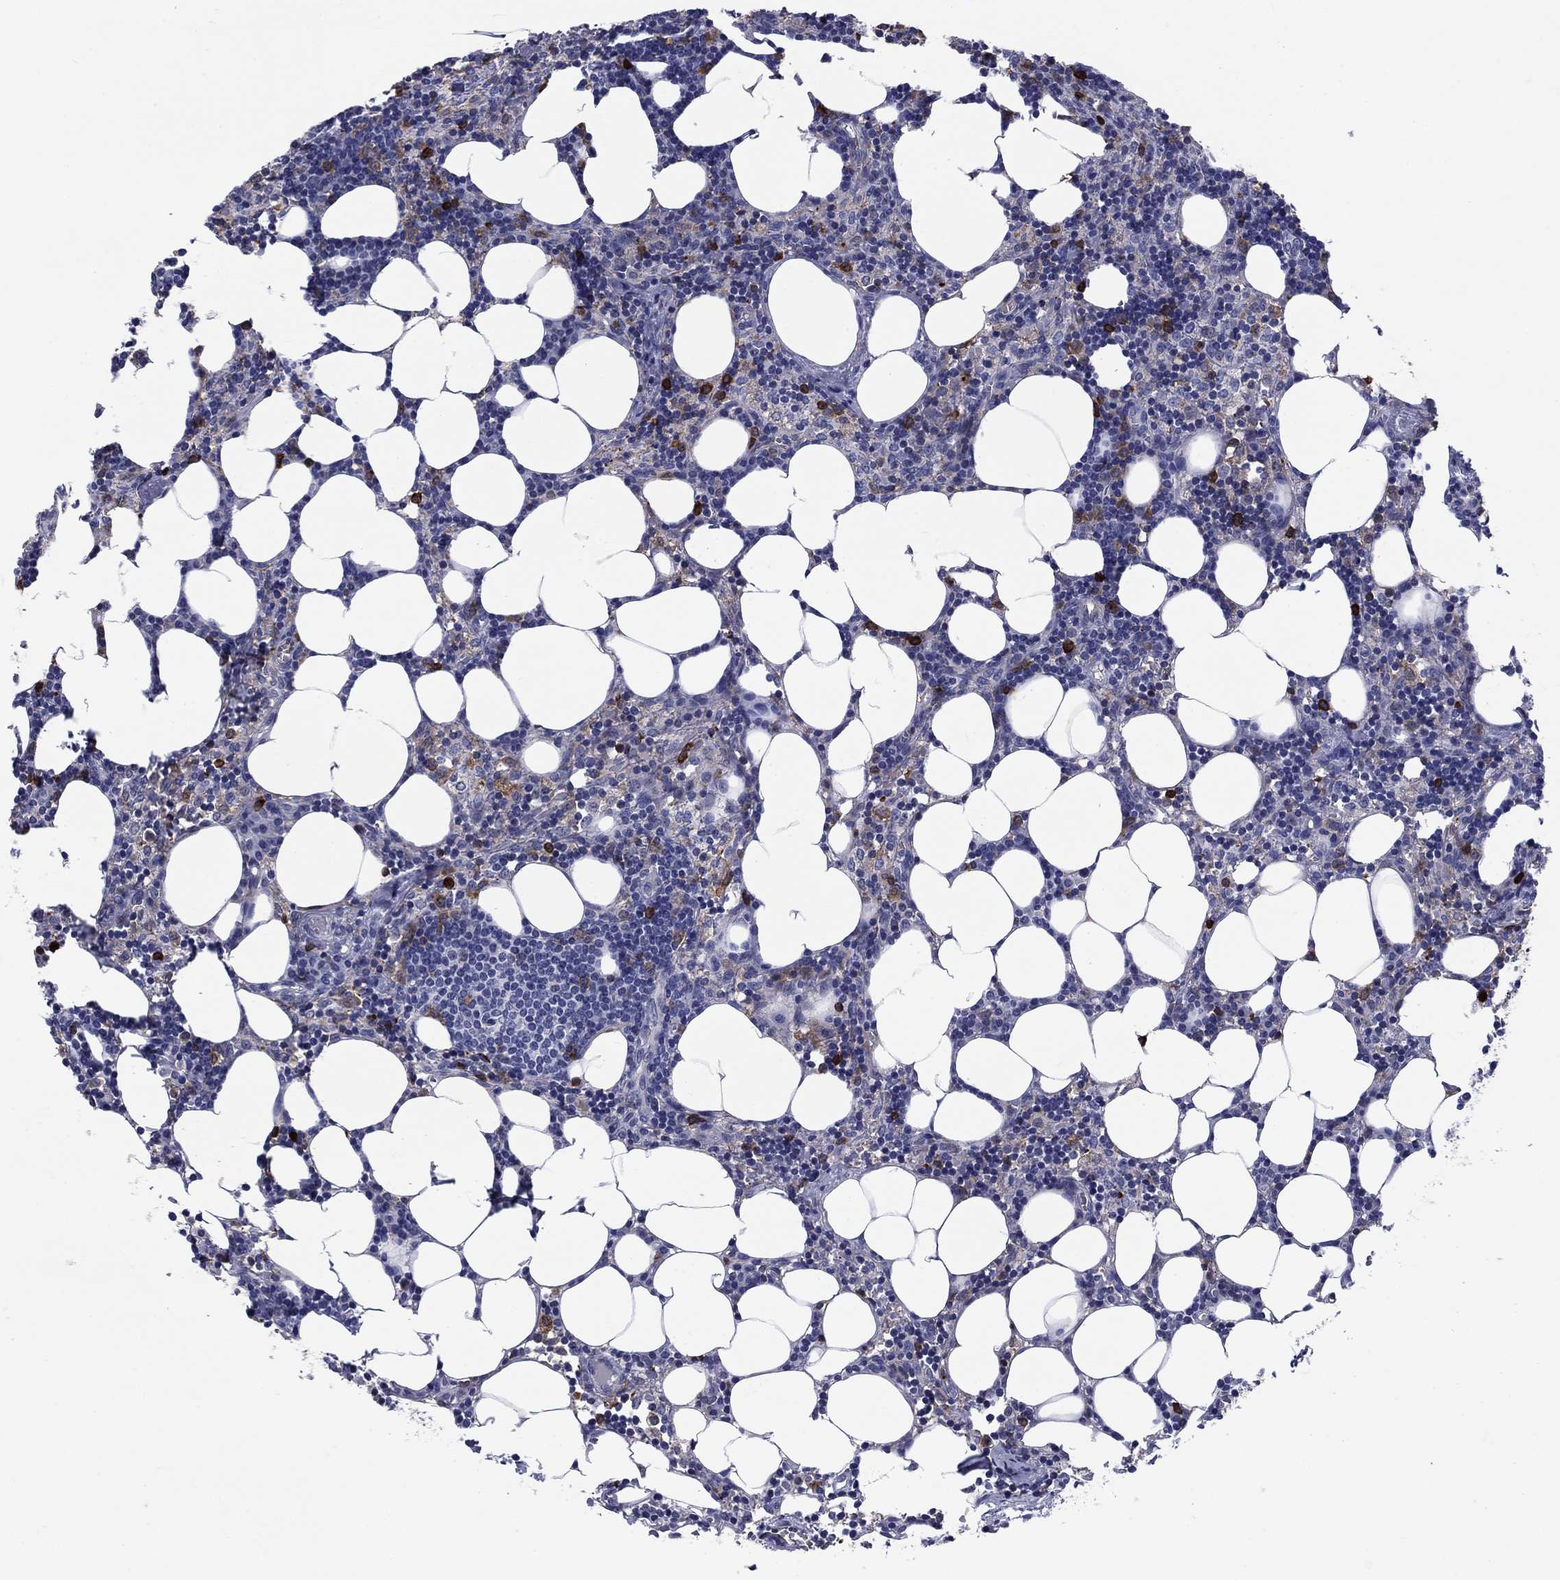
{"staining": {"intensity": "strong", "quantity": ">75%", "location": "cytoplasmic/membranous"}, "tissue": "lymph node", "cell_type": "Germinal center cells", "image_type": "normal", "snomed": [{"axis": "morphology", "description": "Normal tissue, NOS"}, {"axis": "topography", "description": "Lymph node"}], "caption": "High-power microscopy captured an IHC histopathology image of unremarkable lymph node, revealing strong cytoplasmic/membranous staining in about >75% of germinal center cells. (Brightfield microscopy of DAB IHC at high magnification).", "gene": "STMN1", "patient": {"sex": "female", "age": 52}}